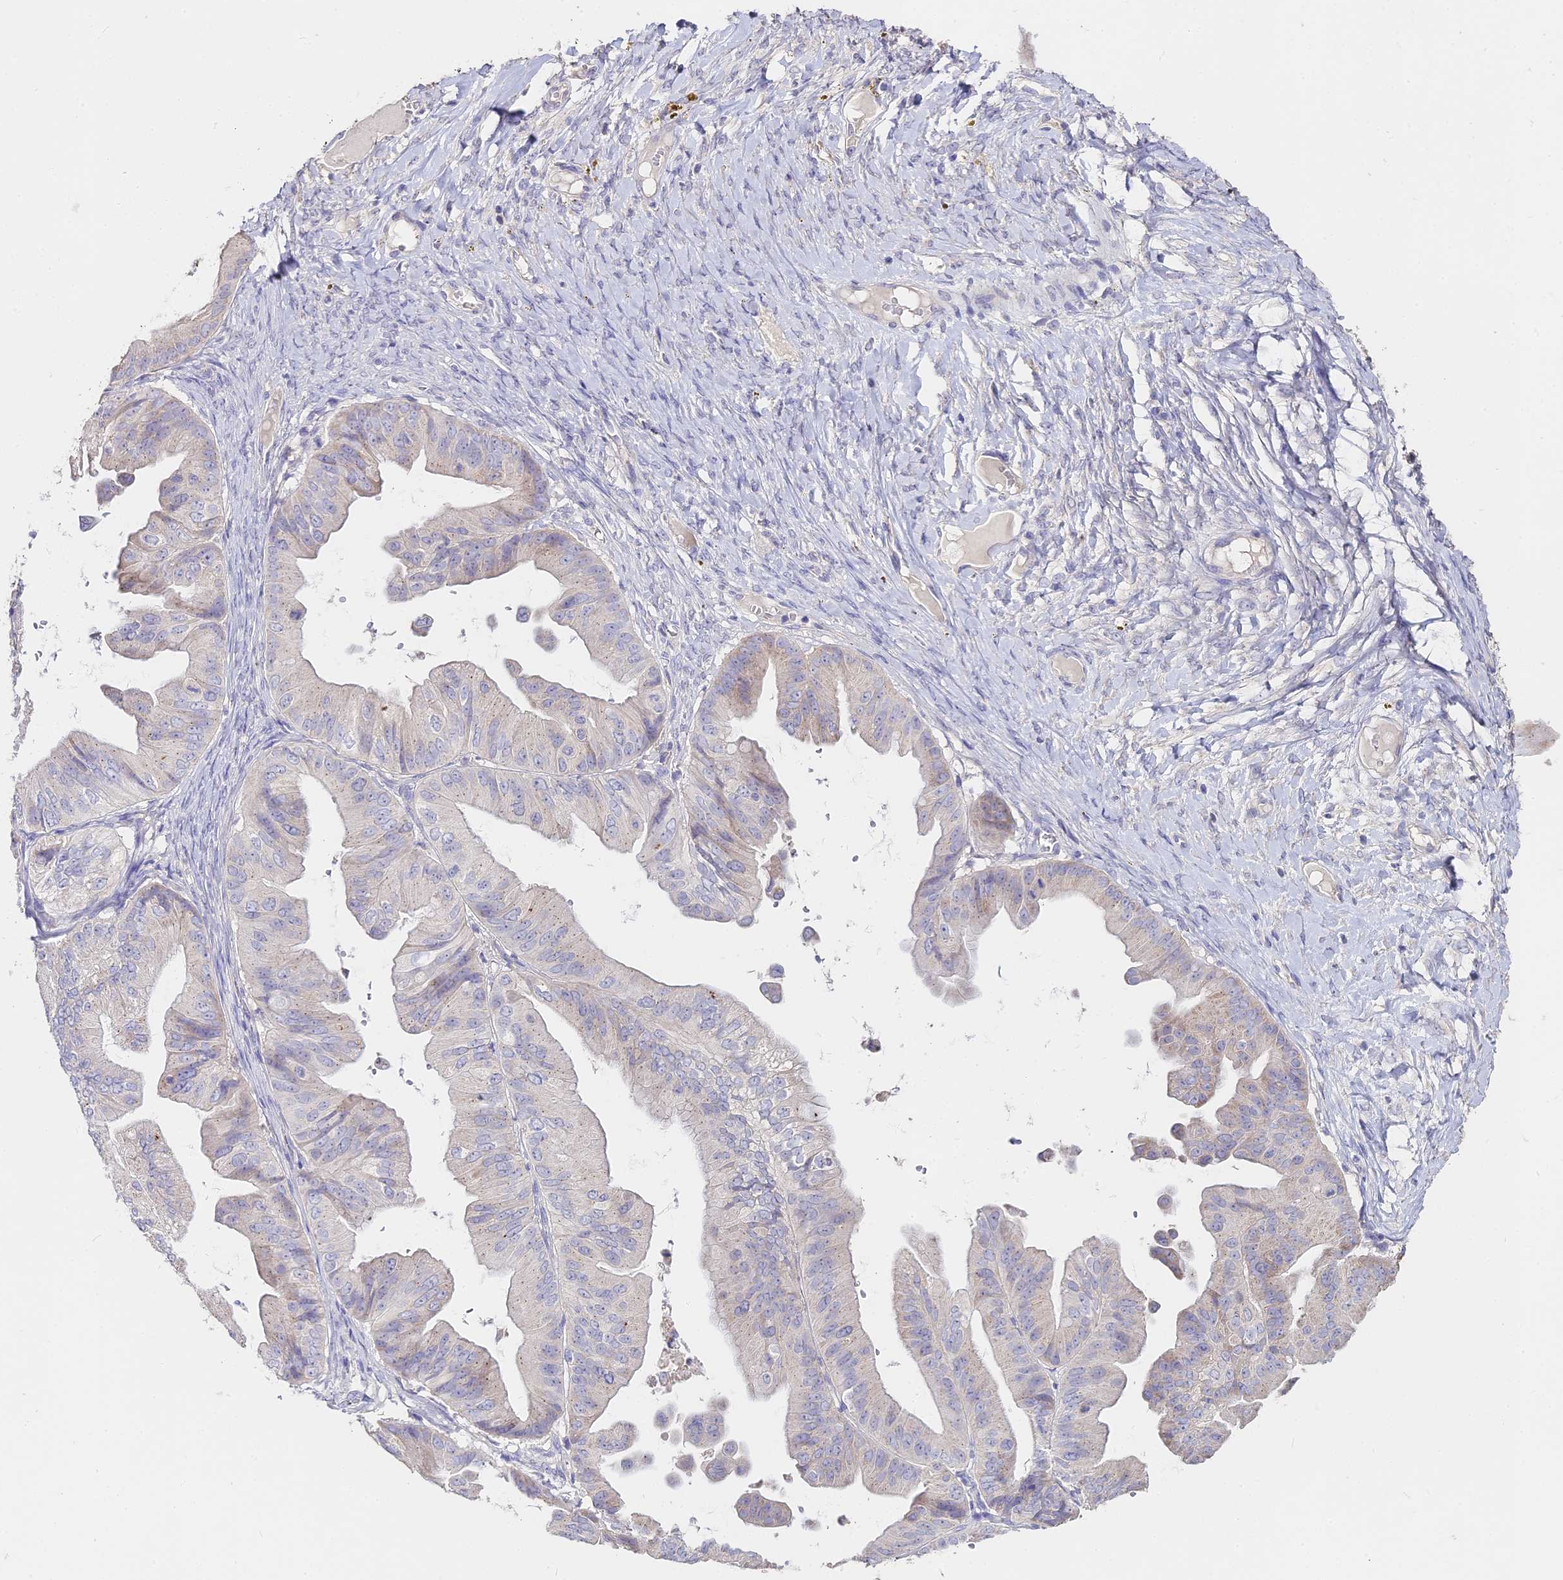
{"staining": {"intensity": "negative", "quantity": "none", "location": "none"}, "tissue": "ovarian cancer", "cell_type": "Tumor cells", "image_type": "cancer", "snomed": [{"axis": "morphology", "description": "Cystadenocarcinoma, mucinous, NOS"}, {"axis": "topography", "description": "Ovary"}], "caption": "Tumor cells show no significant protein positivity in ovarian mucinous cystadenocarcinoma. The staining was performed using DAB (3,3'-diaminobenzidine) to visualize the protein expression in brown, while the nuclei were stained in blue with hematoxylin (Magnification: 20x).", "gene": "GLYAT", "patient": {"sex": "female", "age": 61}}